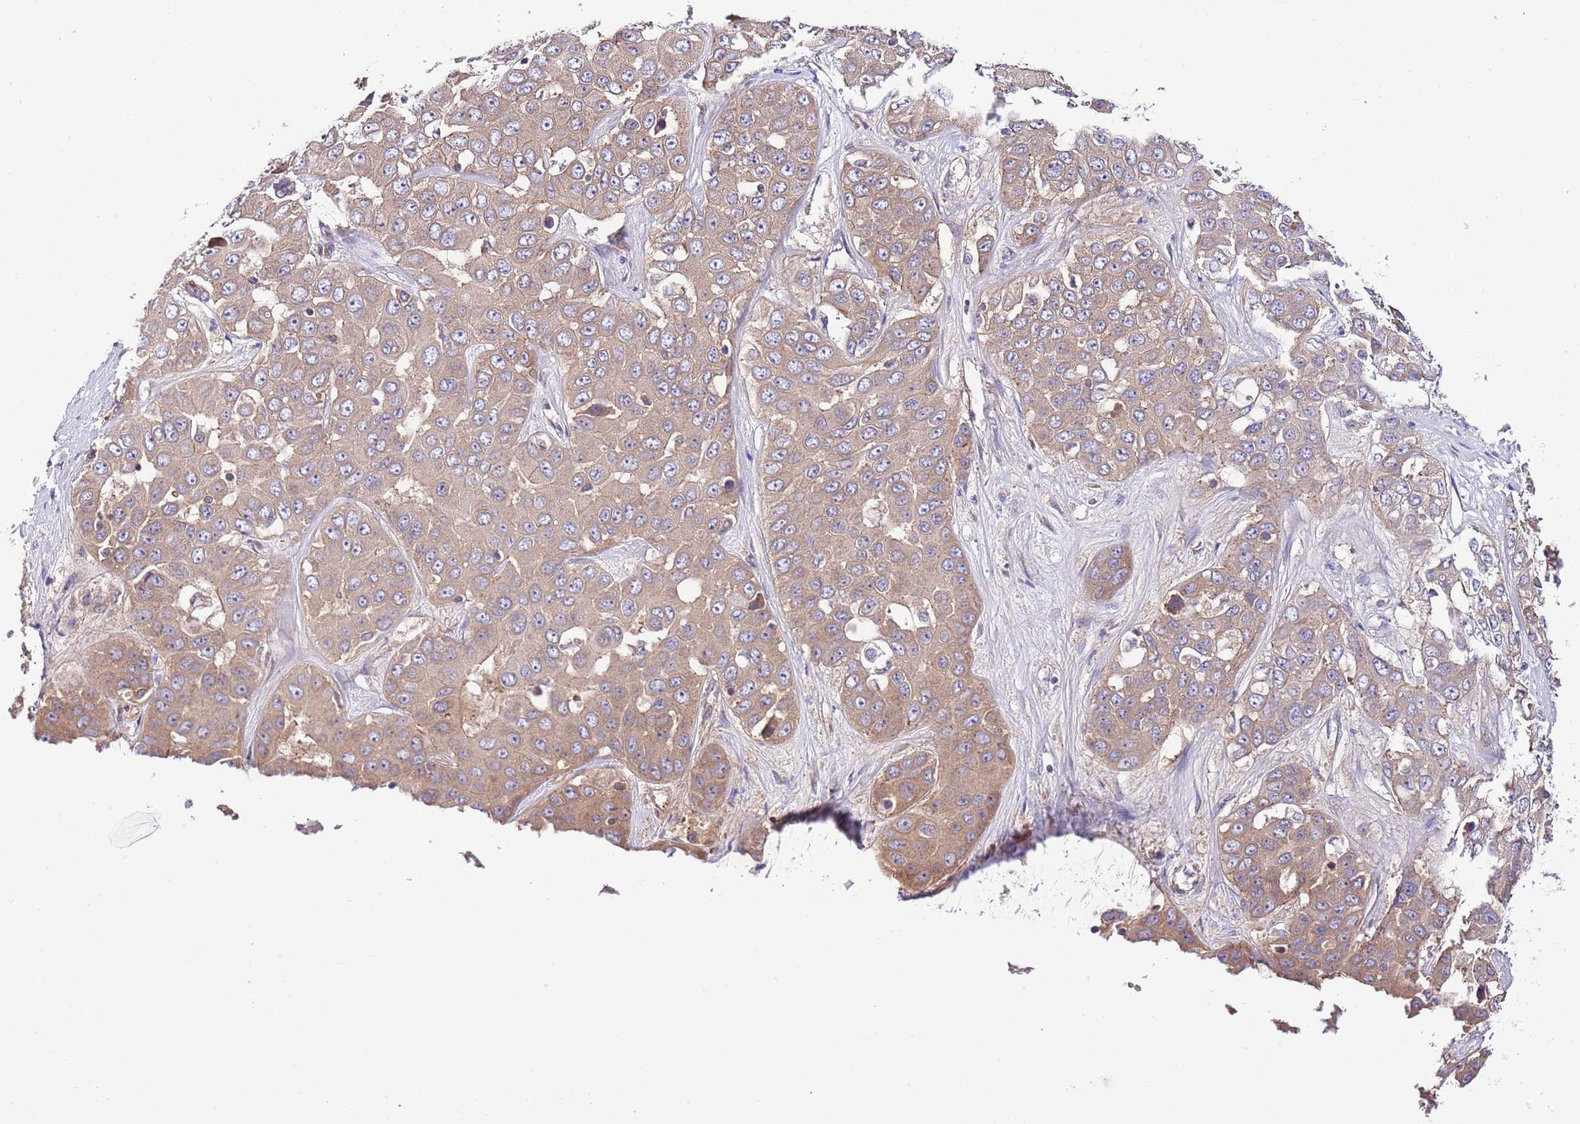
{"staining": {"intensity": "weak", "quantity": ">75%", "location": "cytoplasmic/membranous"}, "tissue": "liver cancer", "cell_type": "Tumor cells", "image_type": "cancer", "snomed": [{"axis": "morphology", "description": "Cholangiocarcinoma"}, {"axis": "topography", "description": "Liver"}], "caption": "Immunohistochemistry (IHC) of human cholangiocarcinoma (liver) displays low levels of weak cytoplasmic/membranous expression in approximately >75% of tumor cells. Using DAB (3,3'-diaminobenzidine) (brown) and hematoxylin (blue) stains, captured at high magnification using brightfield microscopy.", "gene": "DONSON", "patient": {"sex": "female", "age": 52}}